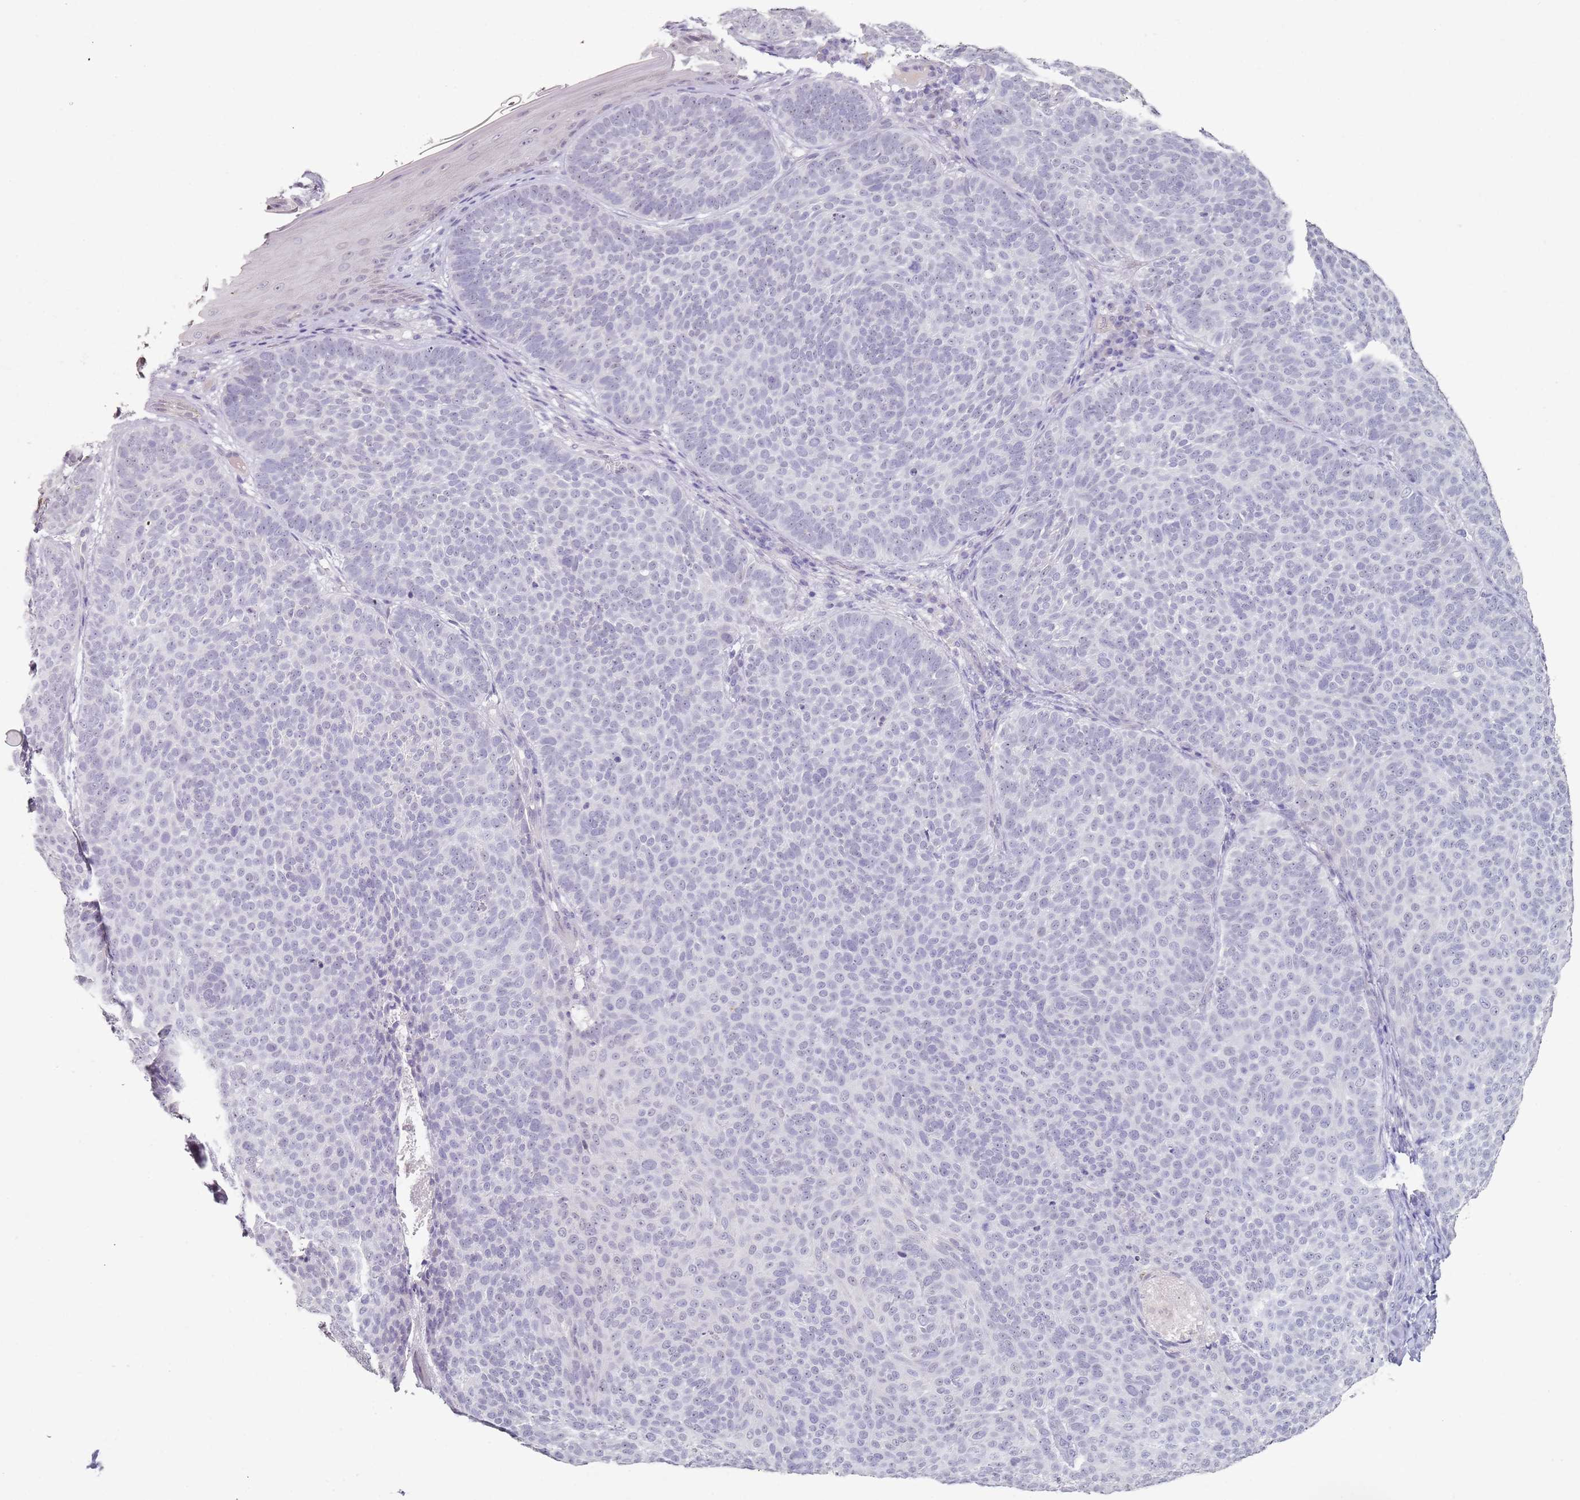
{"staining": {"intensity": "negative", "quantity": "none", "location": "none"}, "tissue": "skin cancer", "cell_type": "Tumor cells", "image_type": "cancer", "snomed": [{"axis": "morphology", "description": "Basal cell carcinoma"}, {"axis": "topography", "description": "Skin"}], "caption": "Tumor cells show no significant protein positivity in skin basal cell carcinoma.", "gene": "DNAH11", "patient": {"sex": "male", "age": 85}}